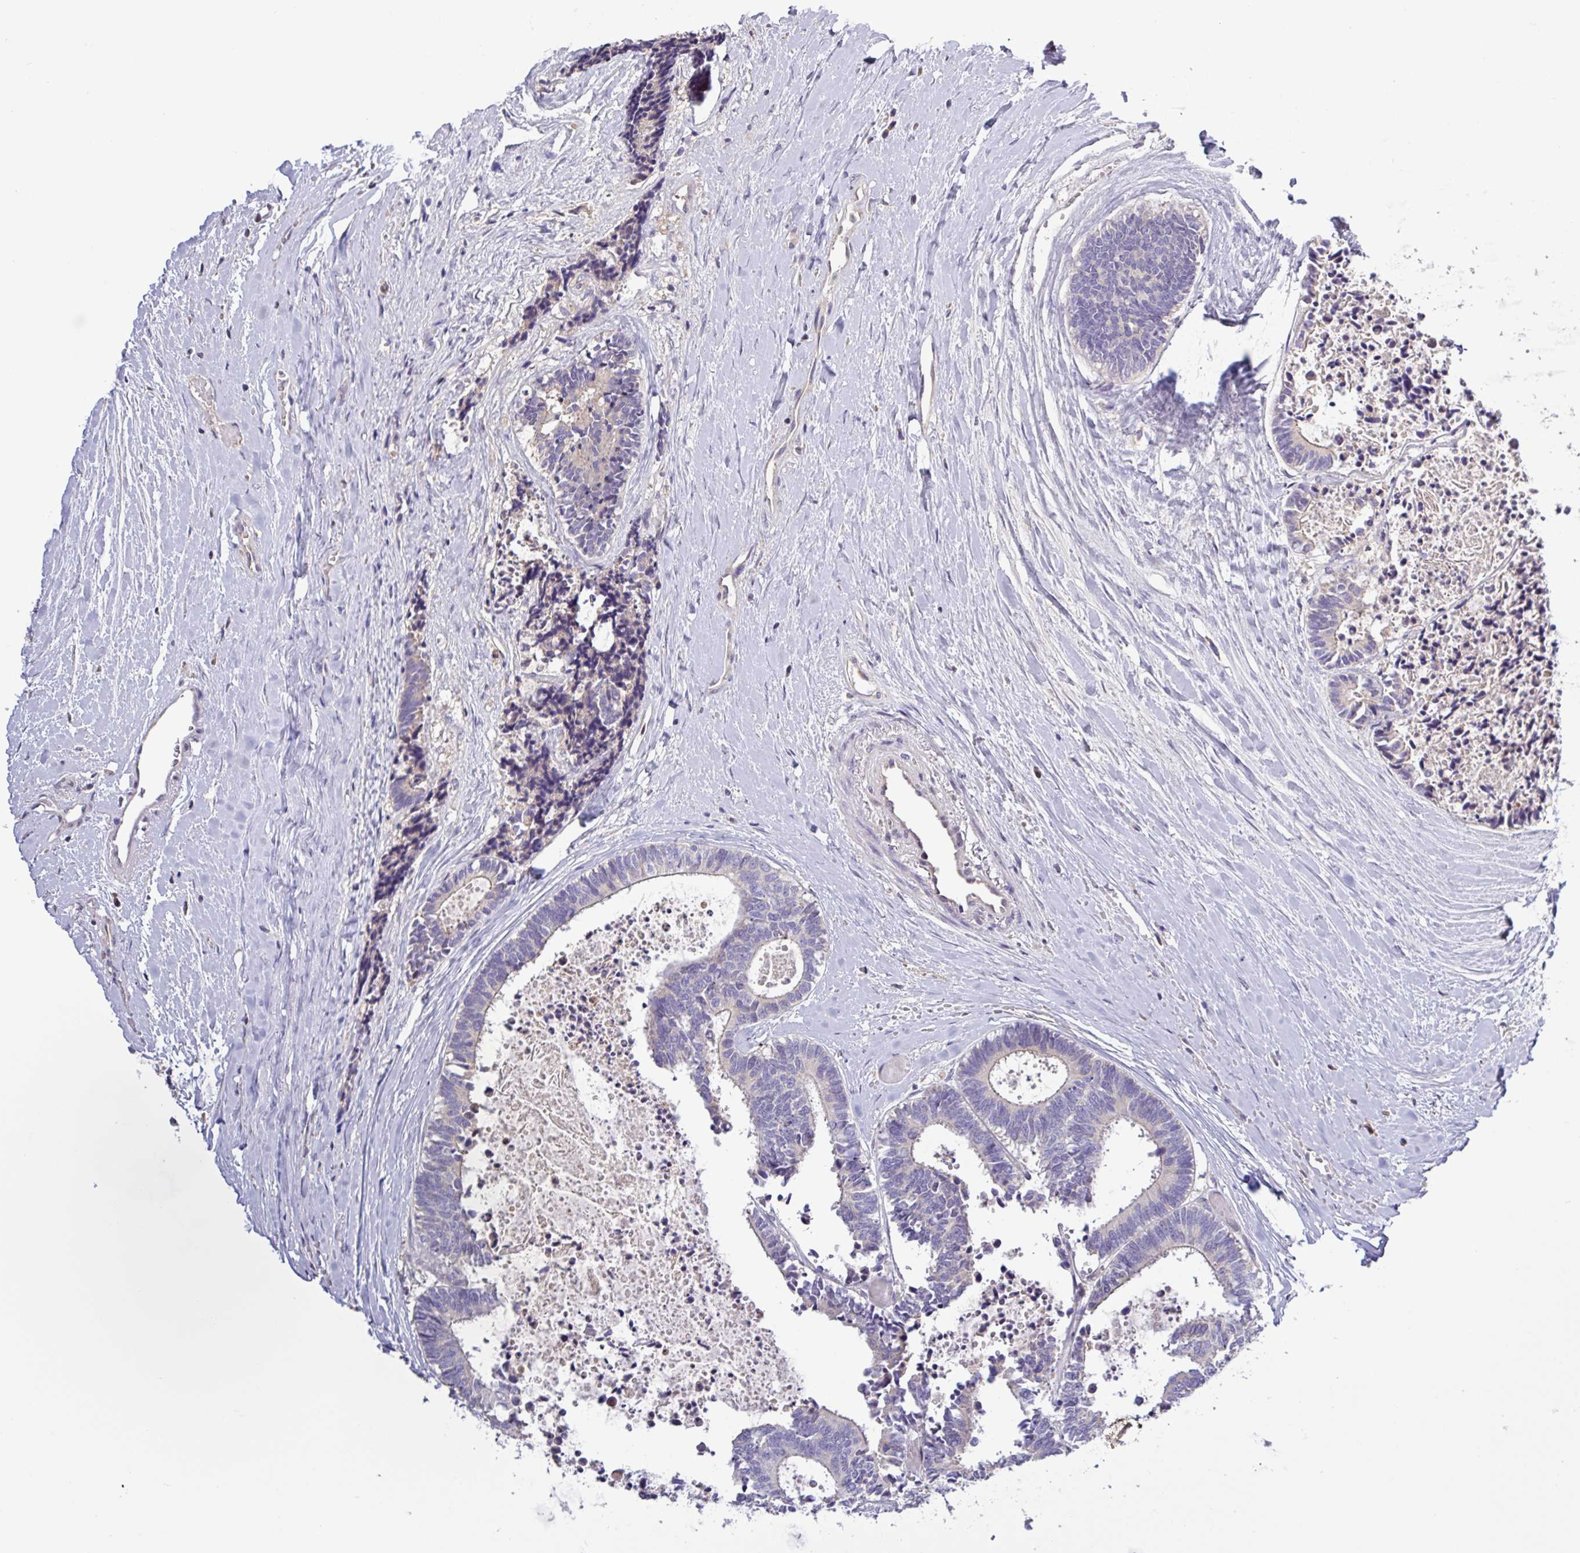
{"staining": {"intensity": "negative", "quantity": "none", "location": "none"}, "tissue": "colorectal cancer", "cell_type": "Tumor cells", "image_type": "cancer", "snomed": [{"axis": "morphology", "description": "Adenocarcinoma, NOS"}, {"axis": "topography", "description": "Colon"}, {"axis": "topography", "description": "Rectum"}], "caption": "Tumor cells are negative for brown protein staining in adenocarcinoma (colorectal).", "gene": "SFTPB", "patient": {"sex": "male", "age": 57}}